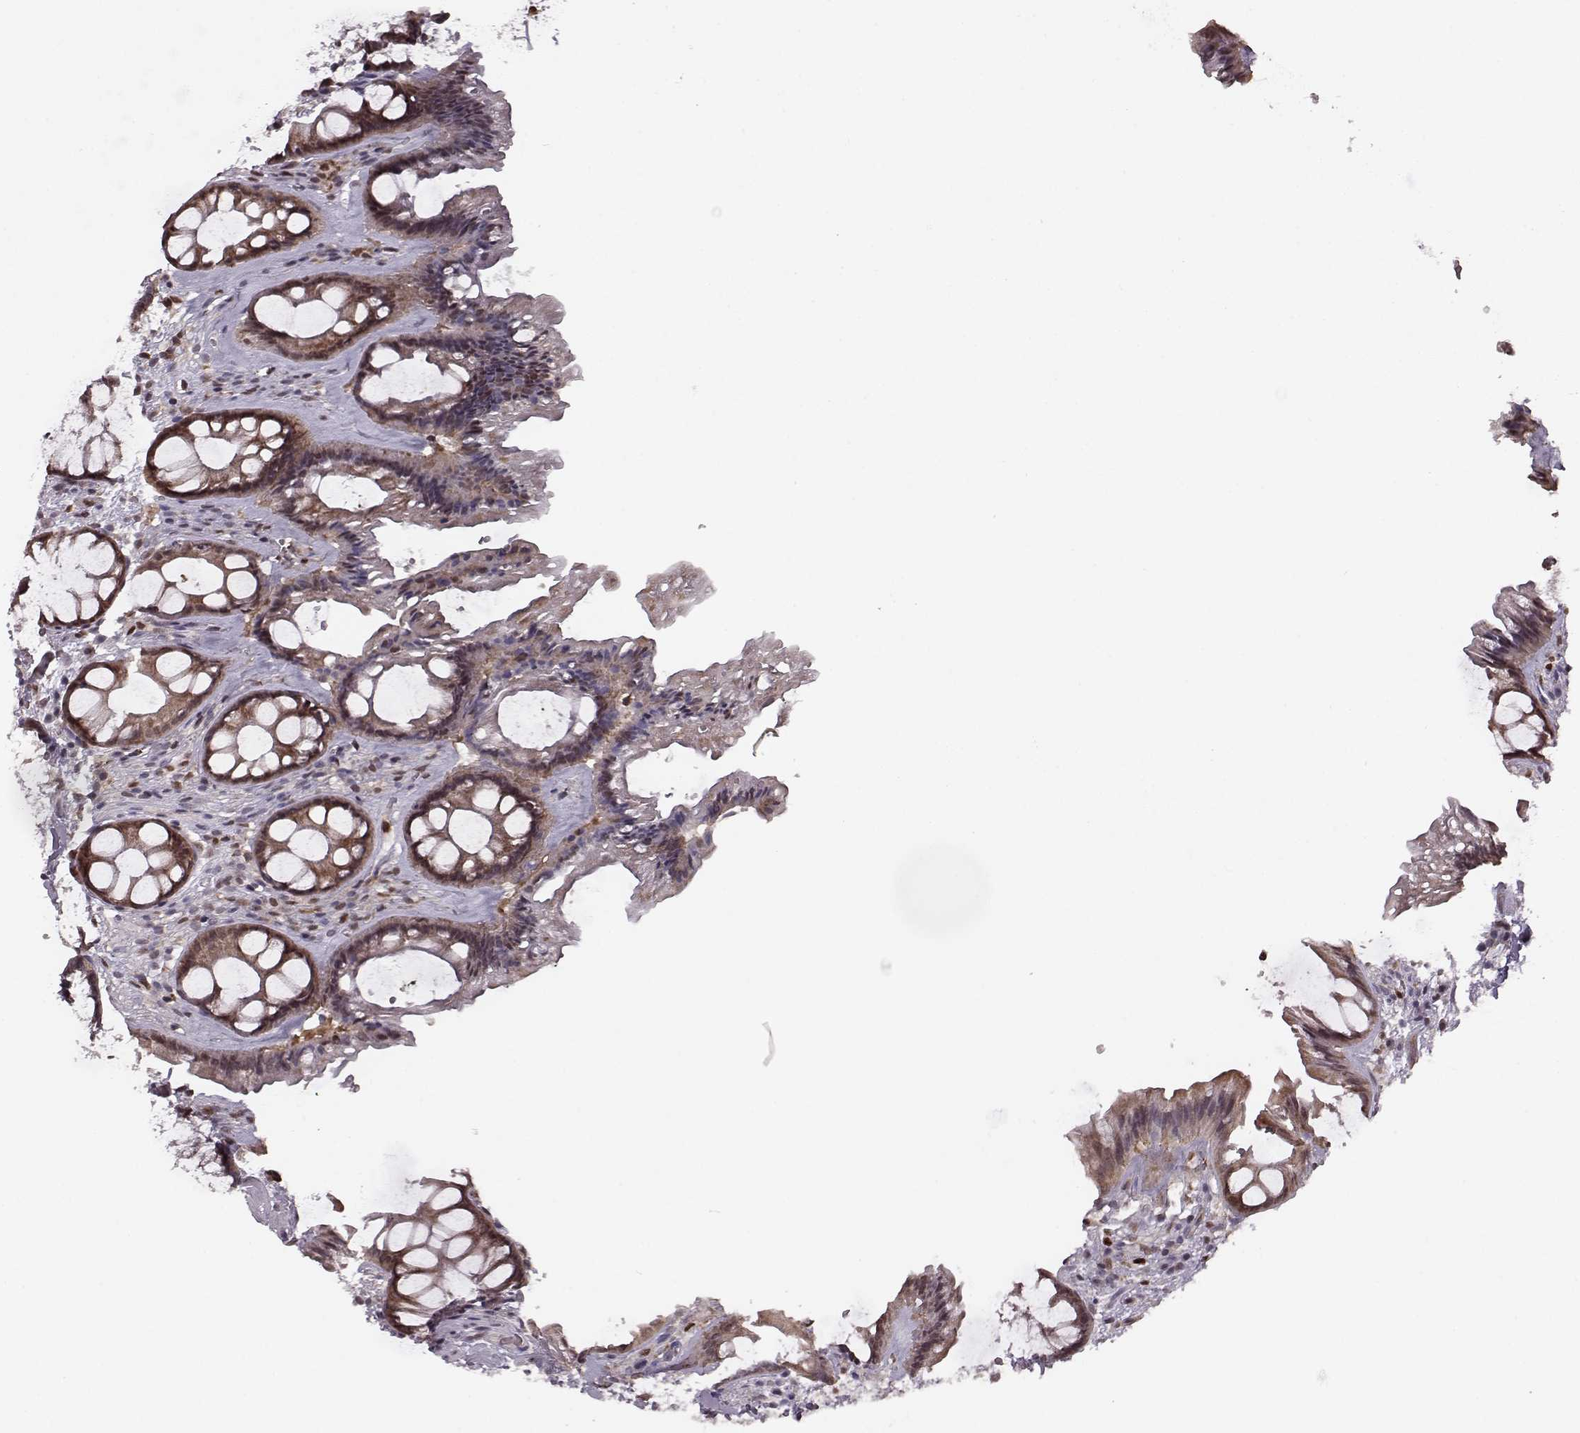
{"staining": {"intensity": "moderate", "quantity": "25%-75%", "location": "cytoplasmic/membranous"}, "tissue": "rectum", "cell_type": "Glandular cells", "image_type": "normal", "snomed": [{"axis": "morphology", "description": "Normal tissue, NOS"}, {"axis": "topography", "description": "Rectum"}], "caption": "Moderate cytoplasmic/membranous expression is present in about 25%-75% of glandular cells in normal rectum. (DAB IHC with brightfield microscopy, high magnification).", "gene": "KLF6", "patient": {"sex": "female", "age": 62}}